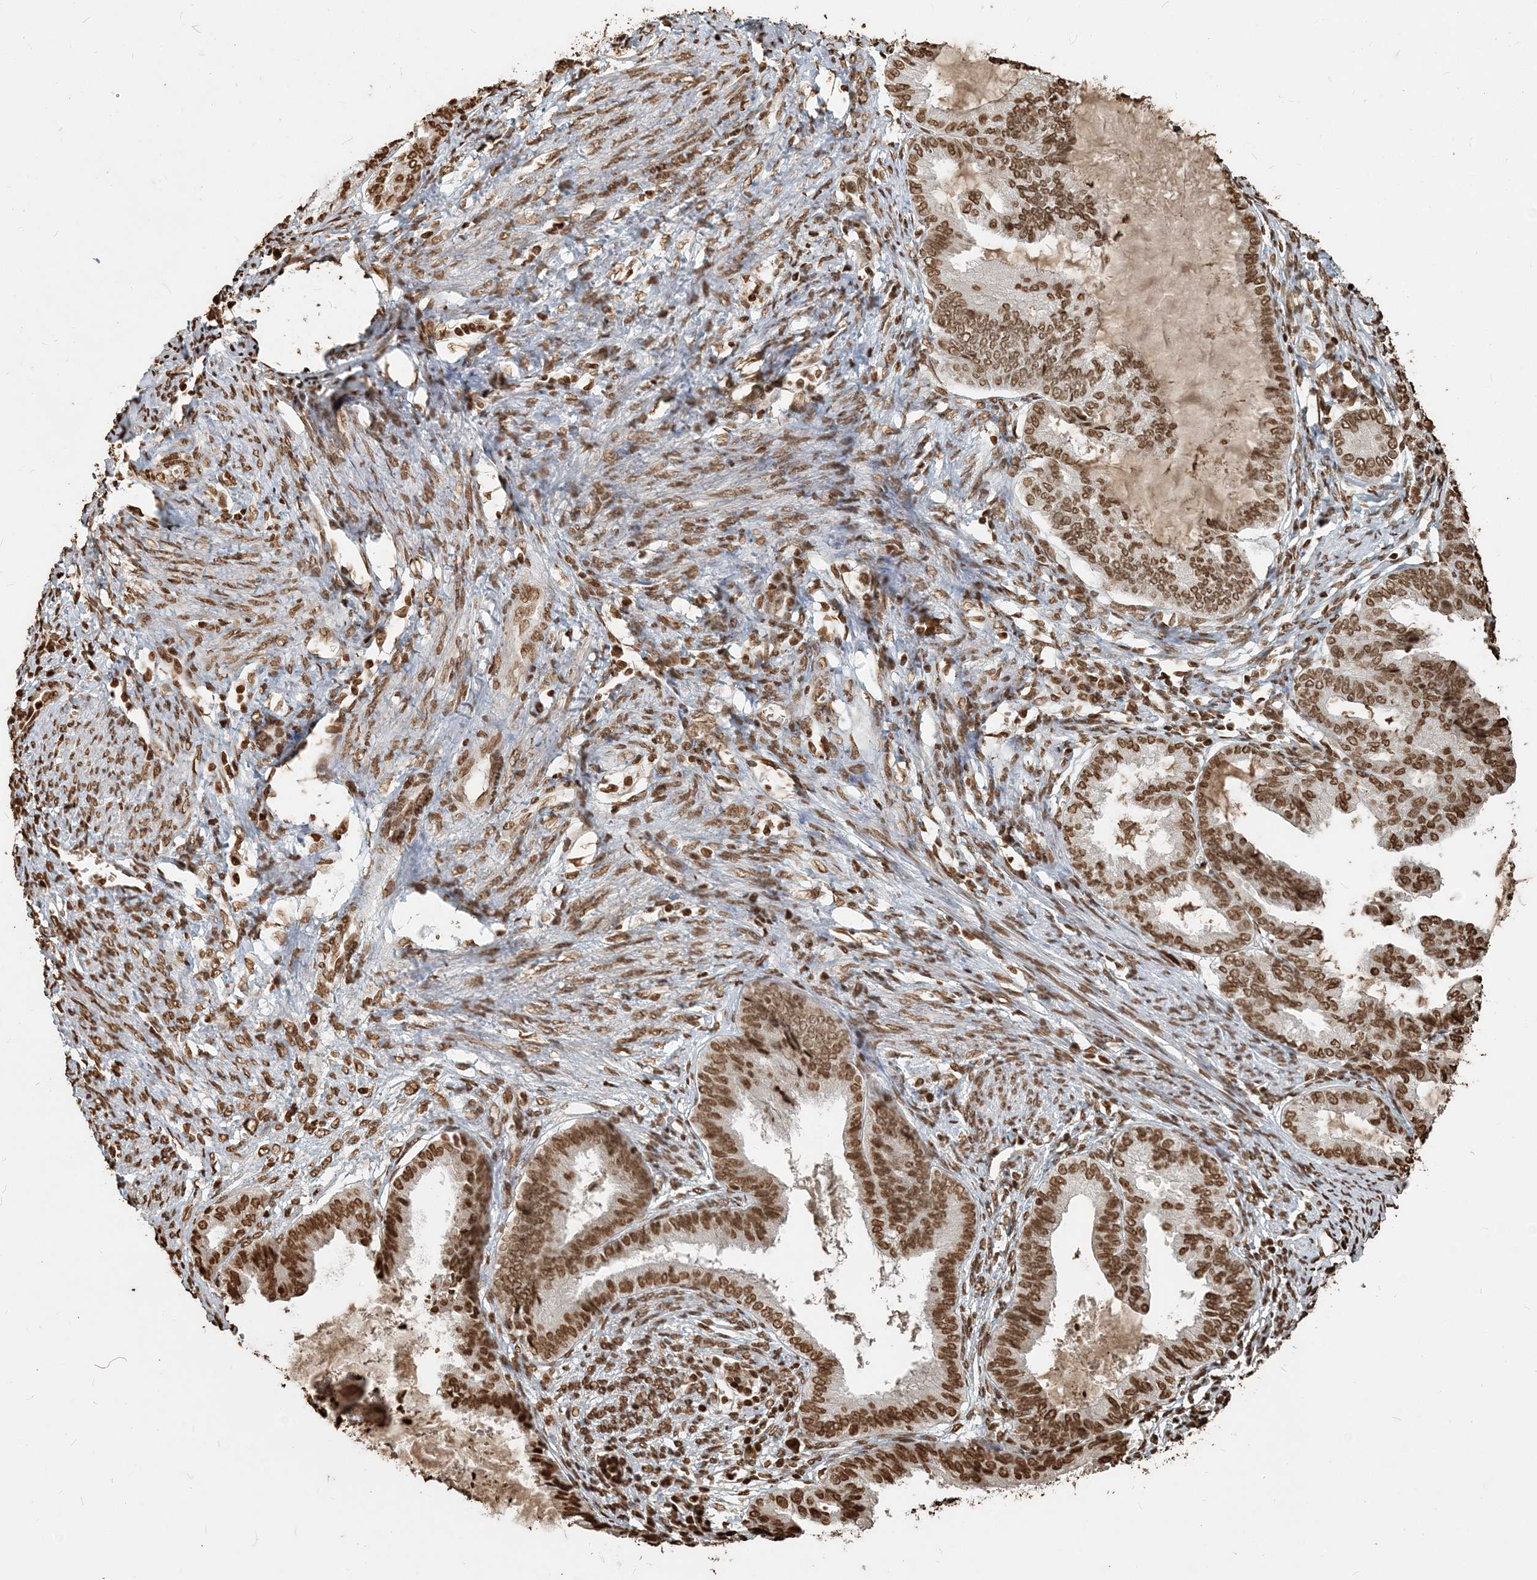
{"staining": {"intensity": "moderate", "quantity": ">75%", "location": "nuclear"}, "tissue": "endometrial cancer", "cell_type": "Tumor cells", "image_type": "cancer", "snomed": [{"axis": "morphology", "description": "Adenocarcinoma, NOS"}, {"axis": "topography", "description": "Endometrium"}], "caption": "IHC histopathology image of neoplastic tissue: human adenocarcinoma (endometrial) stained using immunohistochemistry (IHC) demonstrates medium levels of moderate protein expression localized specifically in the nuclear of tumor cells, appearing as a nuclear brown color.", "gene": "H3-3B", "patient": {"sex": "female", "age": 86}}